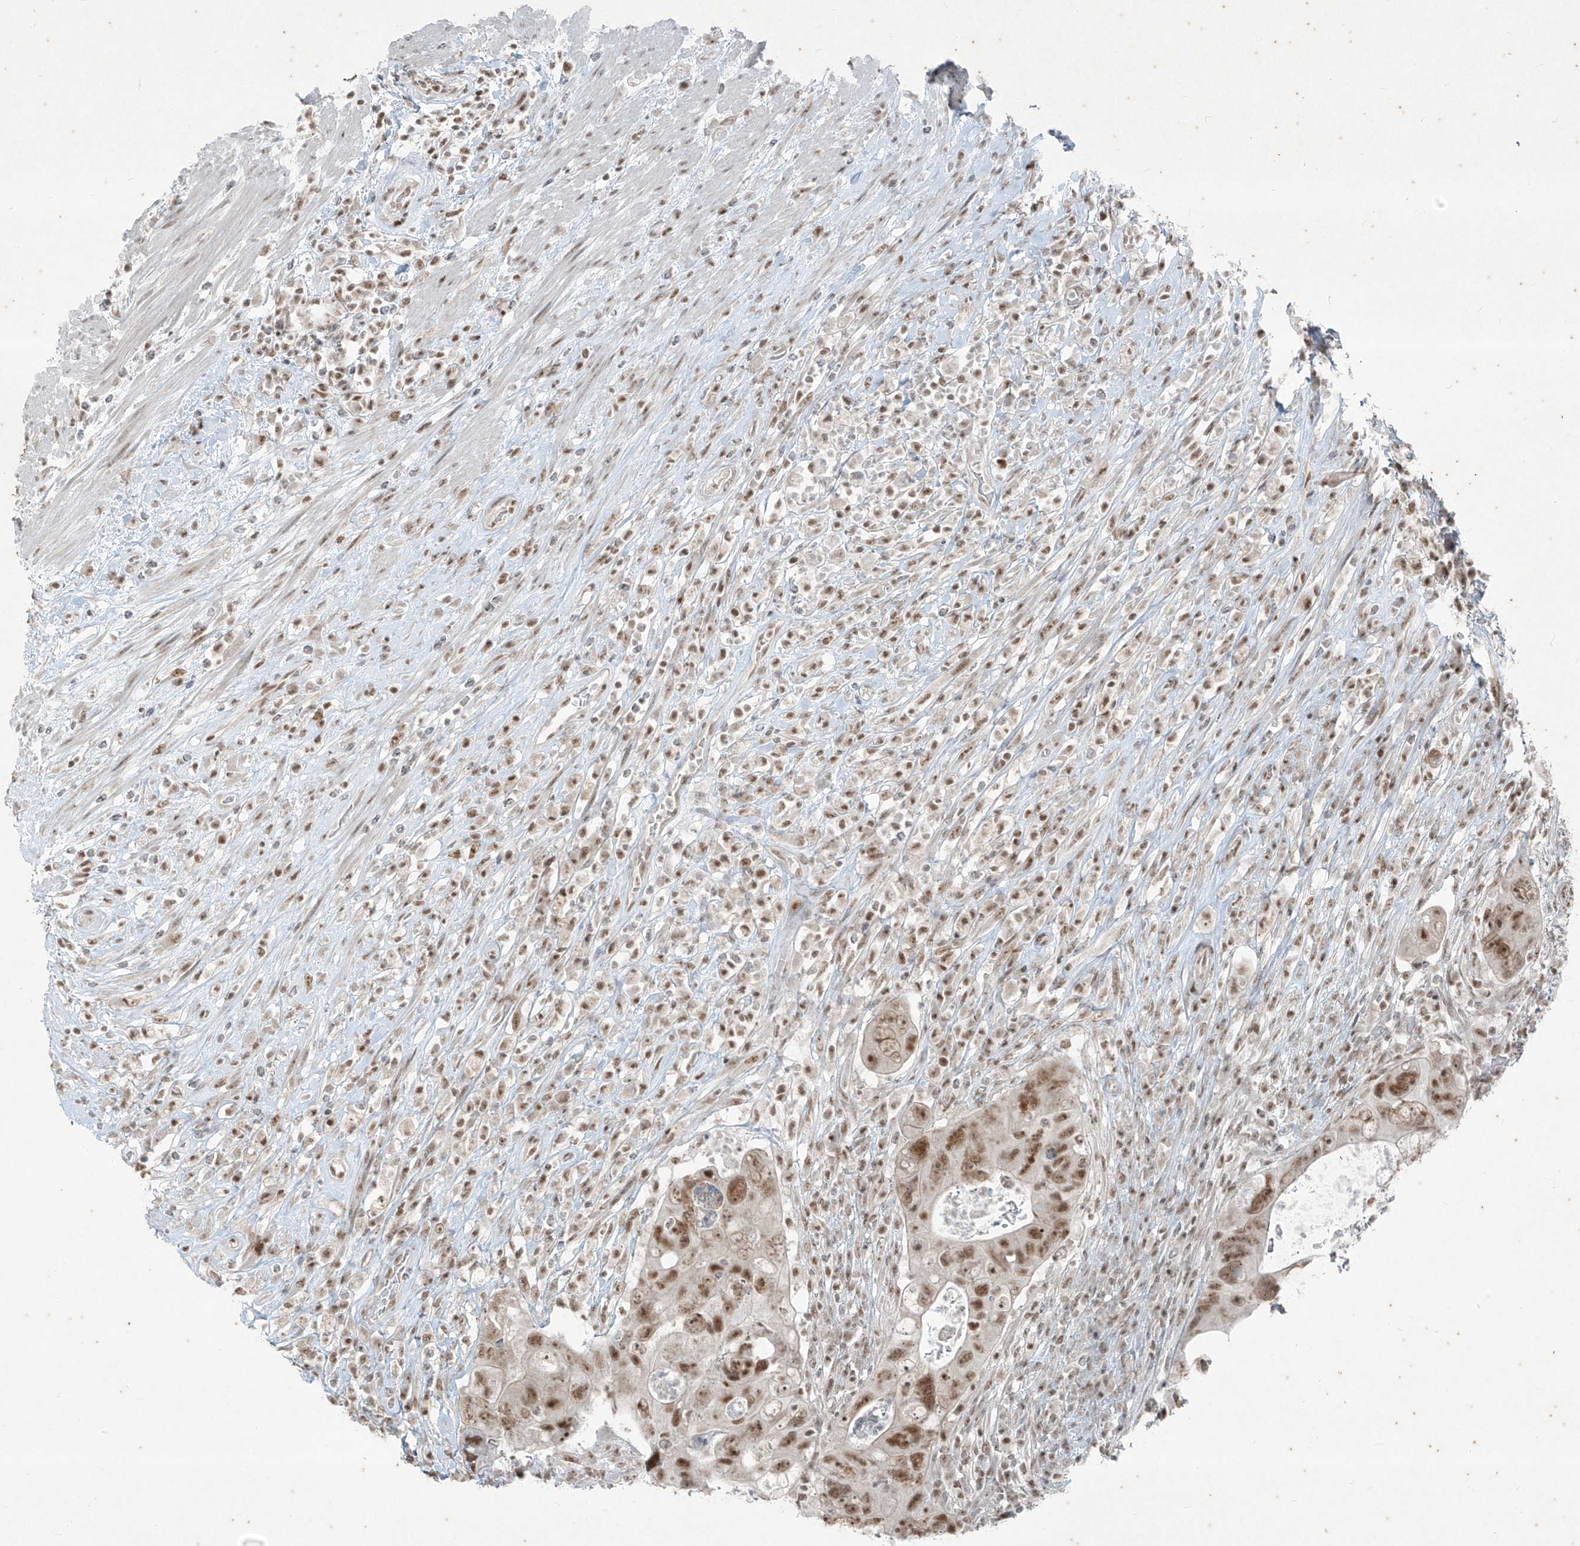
{"staining": {"intensity": "moderate", "quantity": ">75%", "location": "nuclear"}, "tissue": "colorectal cancer", "cell_type": "Tumor cells", "image_type": "cancer", "snomed": [{"axis": "morphology", "description": "Adenocarcinoma, NOS"}, {"axis": "topography", "description": "Rectum"}], "caption": "Tumor cells exhibit medium levels of moderate nuclear expression in approximately >75% of cells in colorectal cancer (adenocarcinoma). The protein of interest is shown in brown color, while the nuclei are stained blue.", "gene": "ZNF354B", "patient": {"sex": "male", "age": 59}}